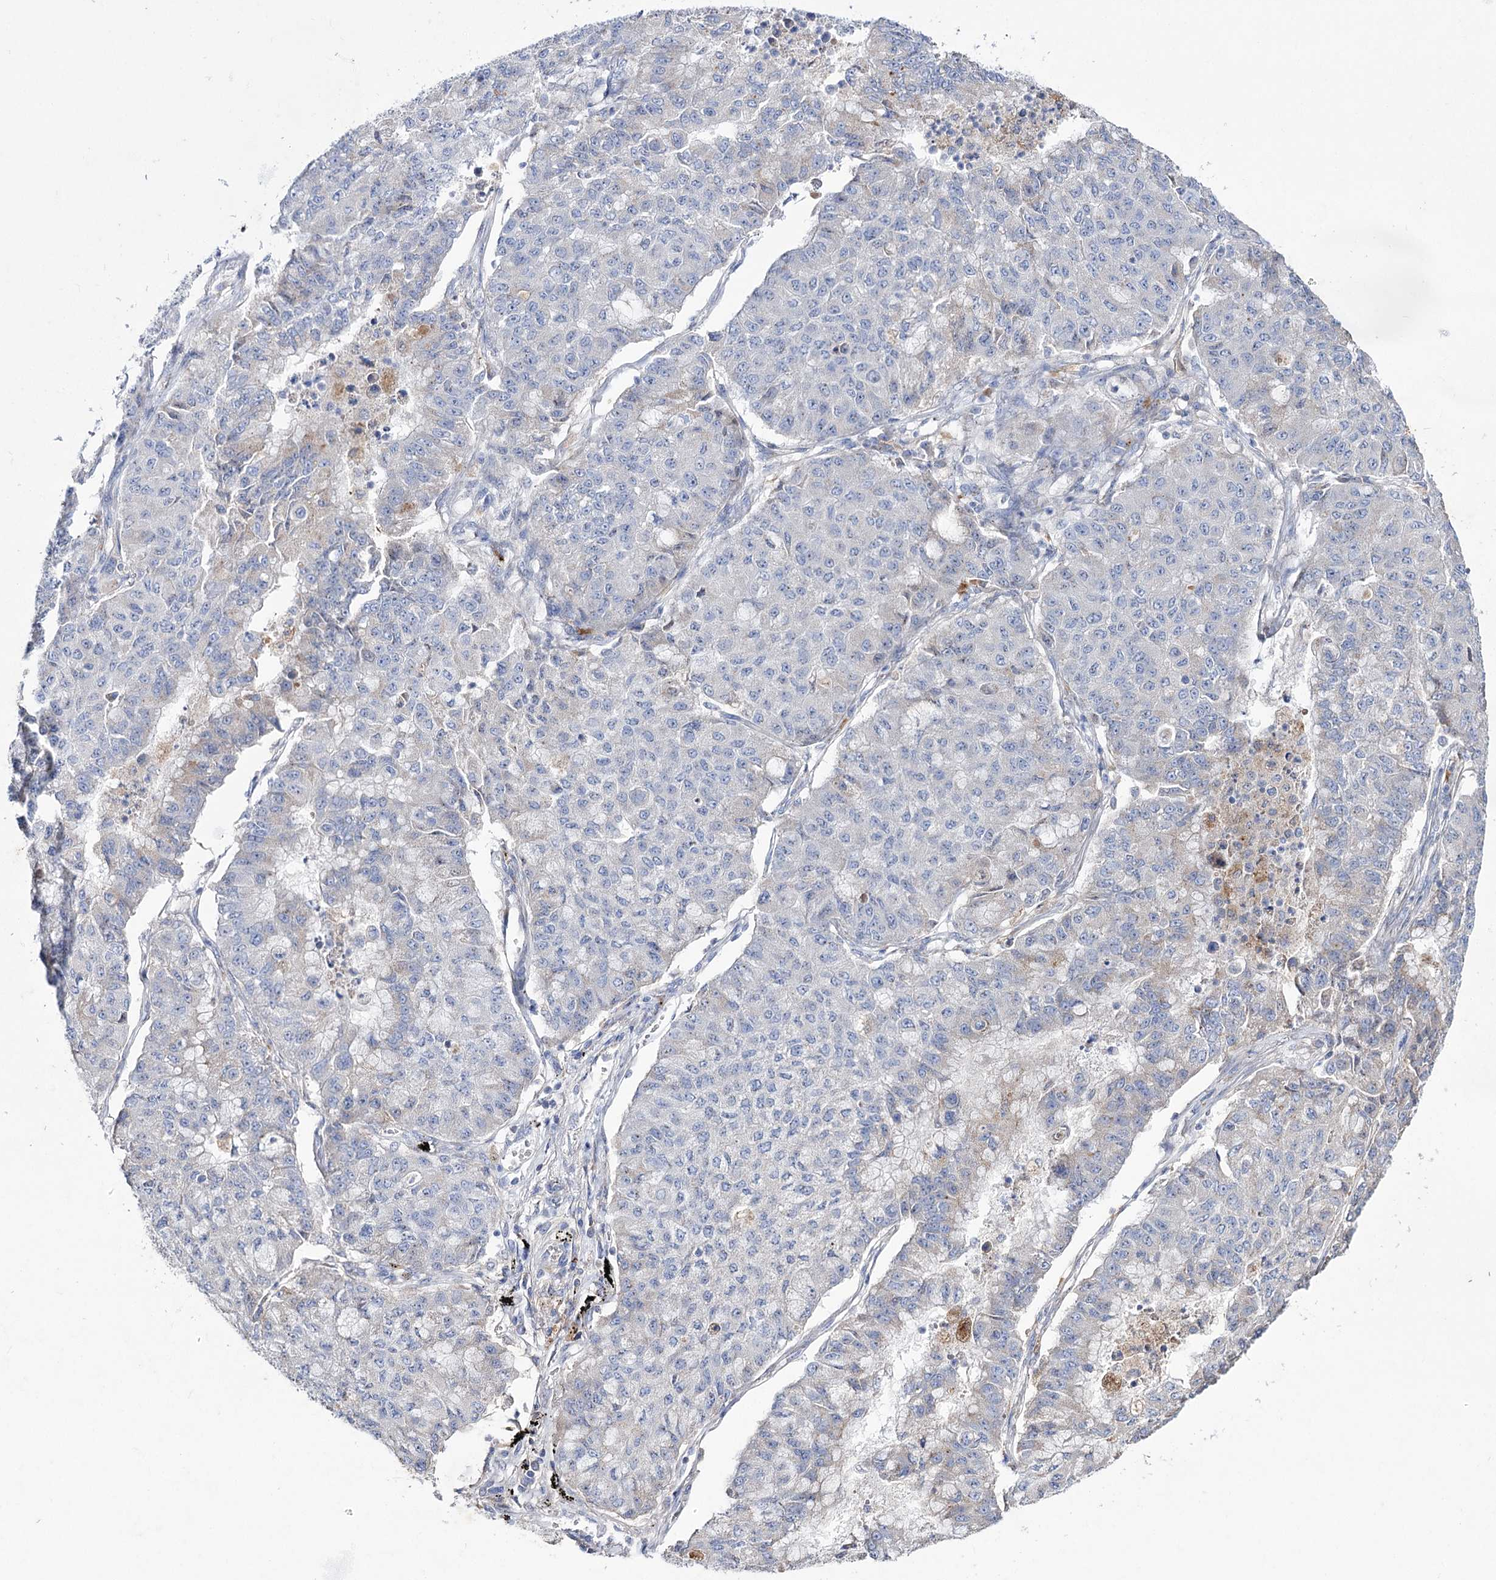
{"staining": {"intensity": "negative", "quantity": "none", "location": "none"}, "tissue": "lung cancer", "cell_type": "Tumor cells", "image_type": "cancer", "snomed": [{"axis": "morphology", "description": "Squamous cell carcinoma, NOS"}, {"axis": "topography", "description": "Lung"}], "caption": "An immunohistochemistry image of squamous cell carcinoma (lung) is shown. There is no staining in tumor cells of squamous cell carcinoma (lung).", "gene": "NAGLU", "patient": {"sex": "male", "age": 74}}